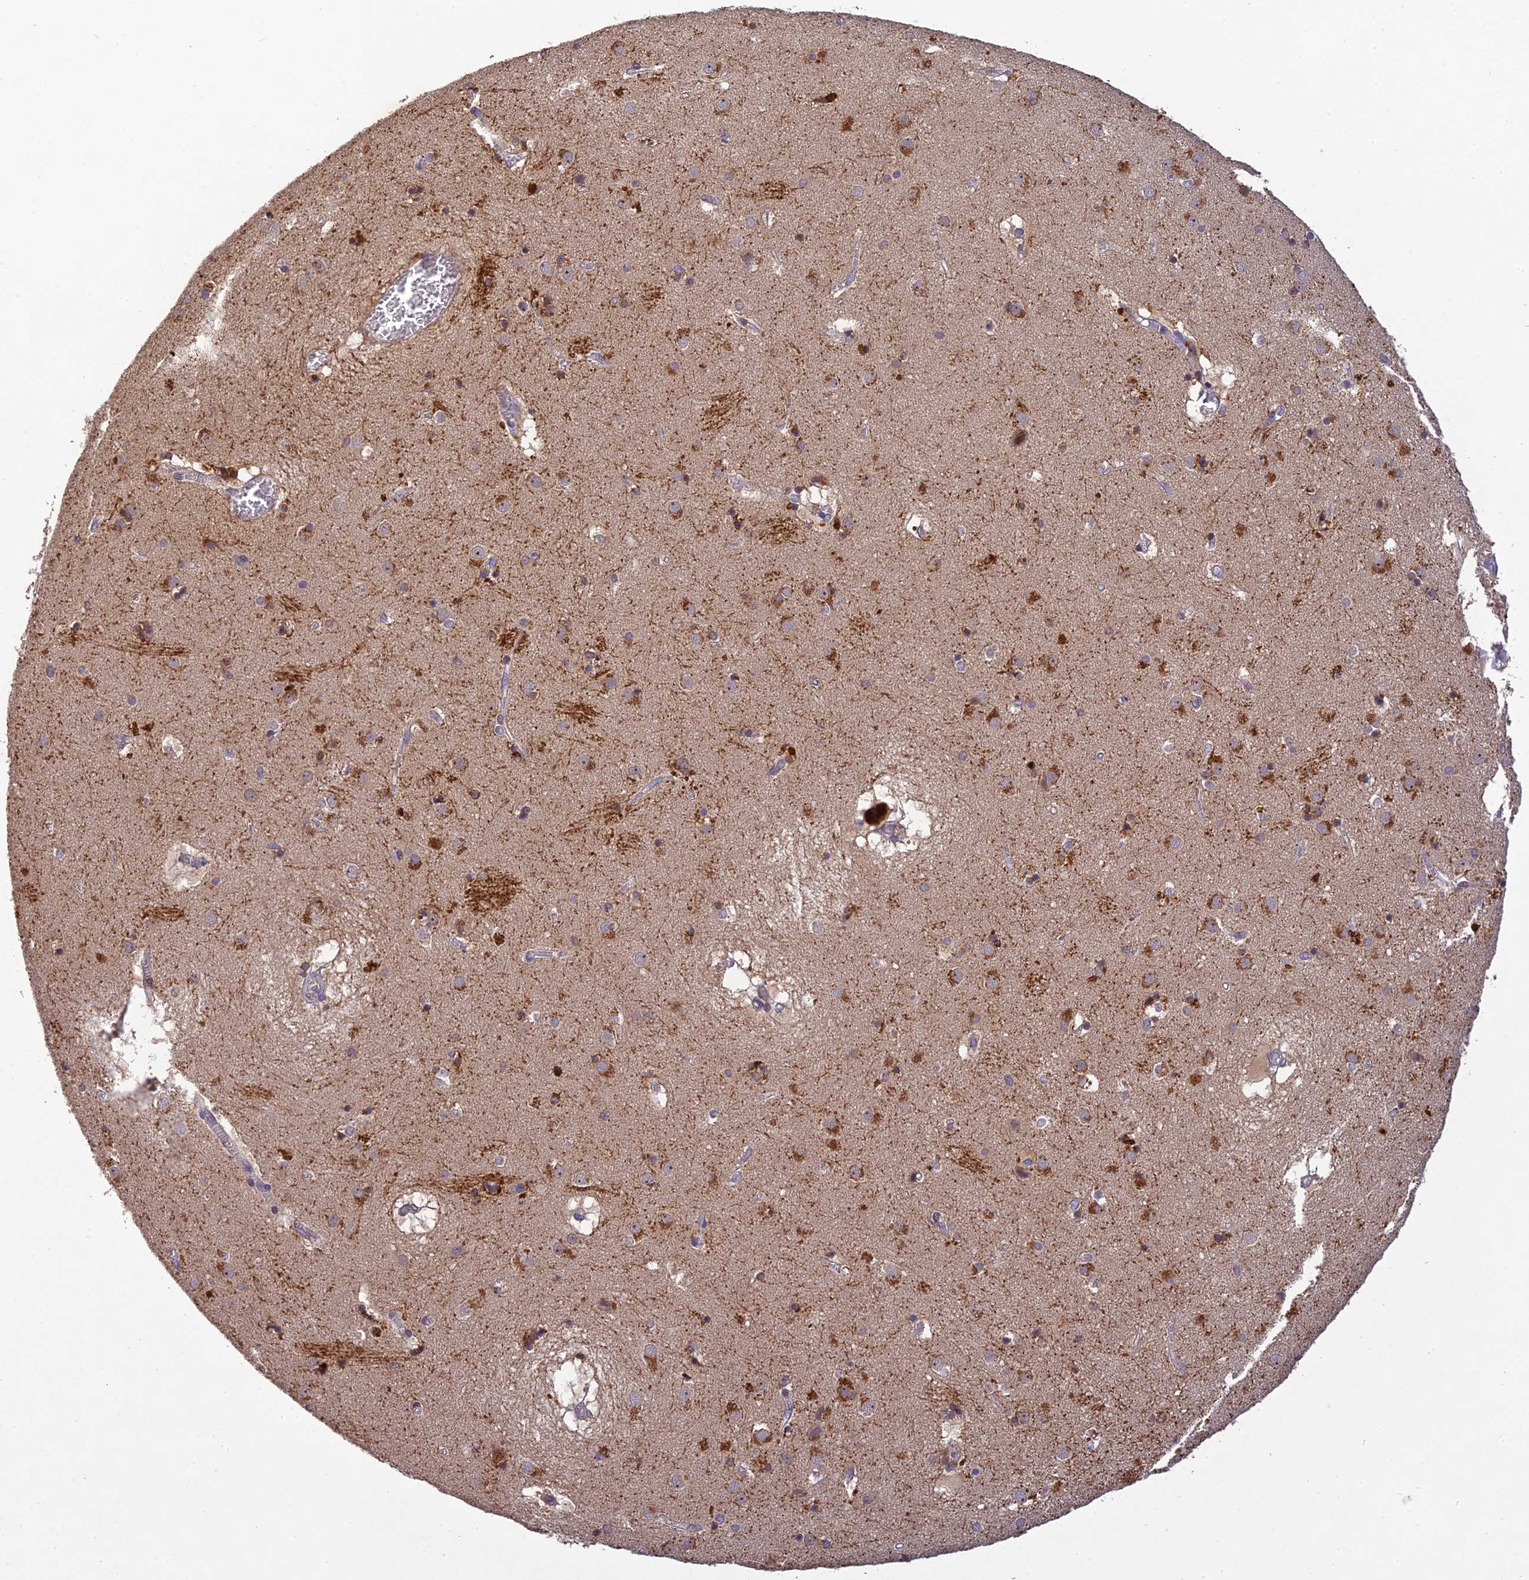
{"staining": {"intensity": "moderate", "quantity": "25%-75%", "location": "cytoplasmic/membranous,nuclear"}, "tissue": "caudate", "cell_type": "Glial cells", "image_type": "normal", "snomed": [{"axis": "morphology", "description": "Normal tissue, NOS"}, {"axis": "topography", "description": "Lateral ventricle wall"}], "caption": "Immunohistochemical staining of benign human caudate displays 25%-75% levels of moderate cytoplasmic/membranous,nuclear protein positivity in approximately 25%-75% of glial cells.", "gene": "DENND5B", "patient": {"sex": "male", "age": 70}}